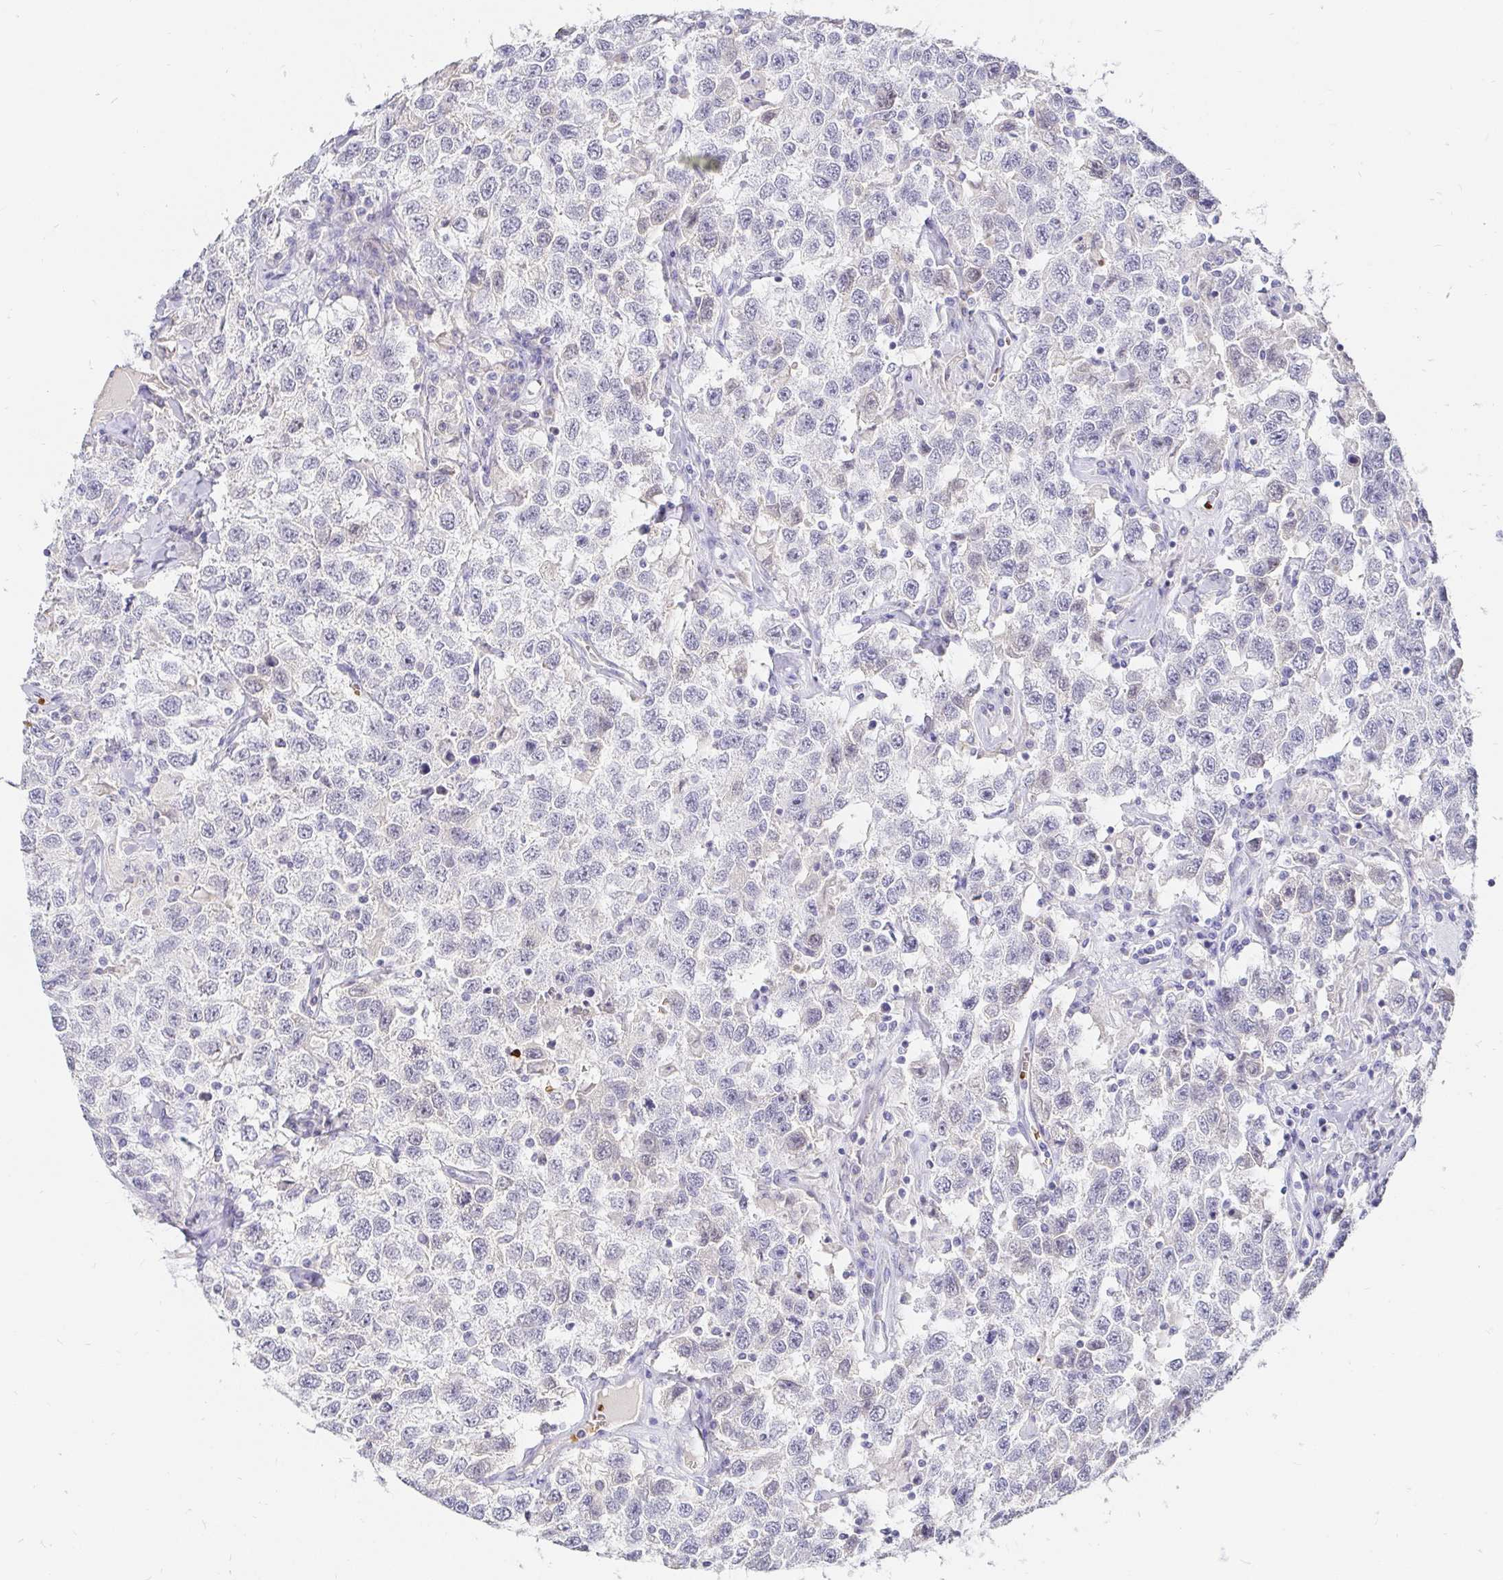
{"staining": {"intensity": "negative", "quantity": "none", "location": "none"}, "tissue": "testis cancer", "cell_type": "Tumor cells", "image_type": "cancer", "snomed": [{"axis": "morphology", "description": "Seminoma, NOS"}, {"axis": "topography", "description": "Testis"}], "caption": "This histopathology image is of testis seminoma stained with IHC to label a protein in brown with the nuclei are counter-stained blue. There is no staining in tumor cells. Nuclei are stained in blue.", "gene": "FGF21", "patient": {"sex": "male", "age": 41}}